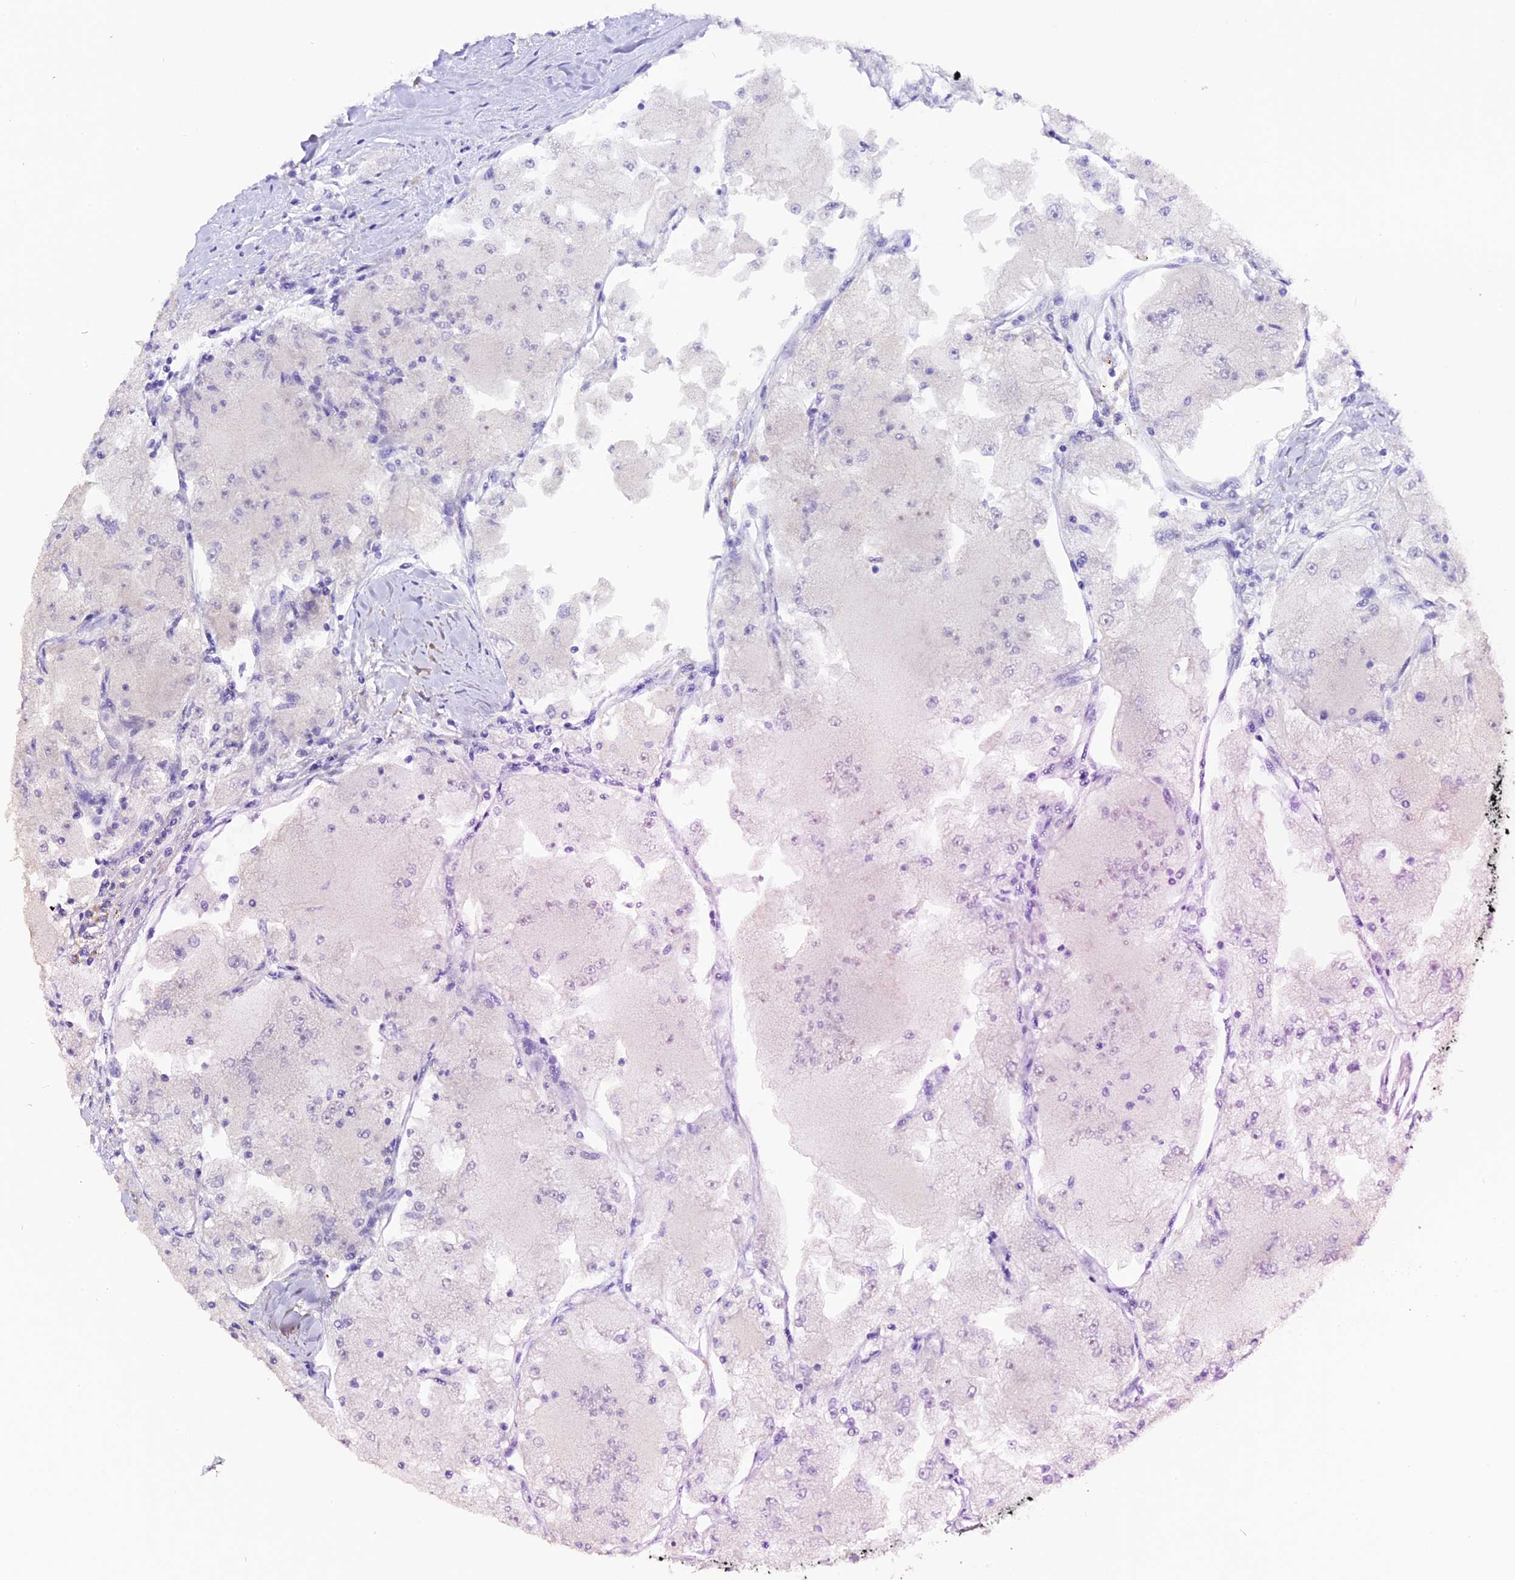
{"staining": {"intensity": "negative", "quantity": "none", "location": "none"}, "tissue": "renal cancer", "cell_type": "Tumor cells", "image_type": "cancer", "snomed": [{"axis": "morphology", "description": "Adenocarcinoma, NOS"}, {"axis": "topography", "description": "Kidney"}], "caption": "Immunohistochemistry photomicrograph of neoplastic tissue: human adenocarcinoma (renal) stained with DAB (3,3'-diaminobenzidine) demonstrates no significant protein staining in tumor cells.", "gene": "MEX3B", "patient": {"sex": "female", "age": 72}}